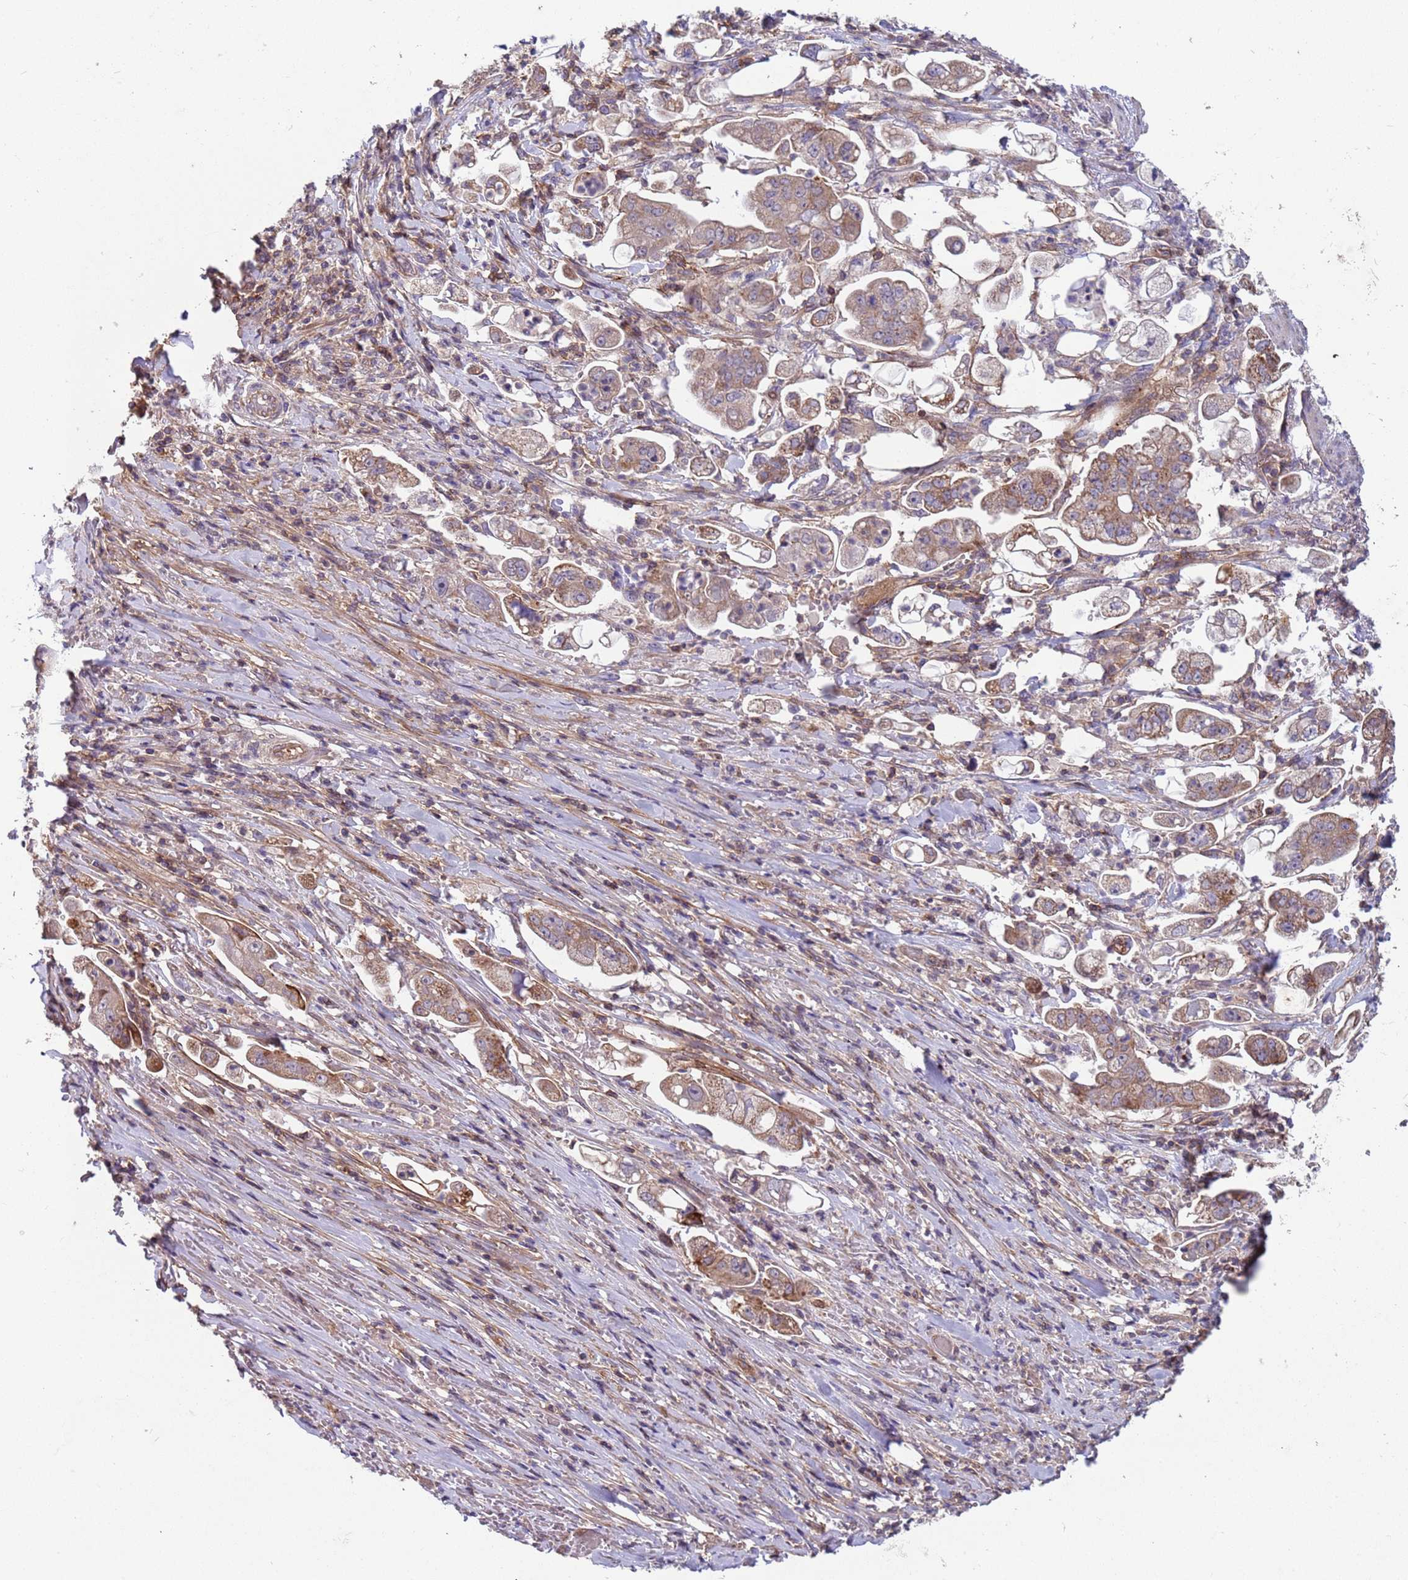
{"staining": {"intensity": "moderate", "quantity": ">75%", "location": "cytoplasmic/membranous"}, "tissue": "stomach cancer", "cell_type": "Tumor cells", "image_type": "cancer", "snomed": [{"axis": "morphology", "description": "Adenocarcinoma, NOS"}, {"axis": "topography", "description": "Stomach"}], "caption": "Immunohistochemistry (IHC) (DAB (3,3'-diaminobenzidine)) staining of human stomach cancer (adenocarcinoma) displays moderate cytoplasmic/membranous protein expression in about >75% of tumor cells. Nuclei are stained in blue.", "gene": "ACAD8", "patient": {"sex": "male", "age": 62}}